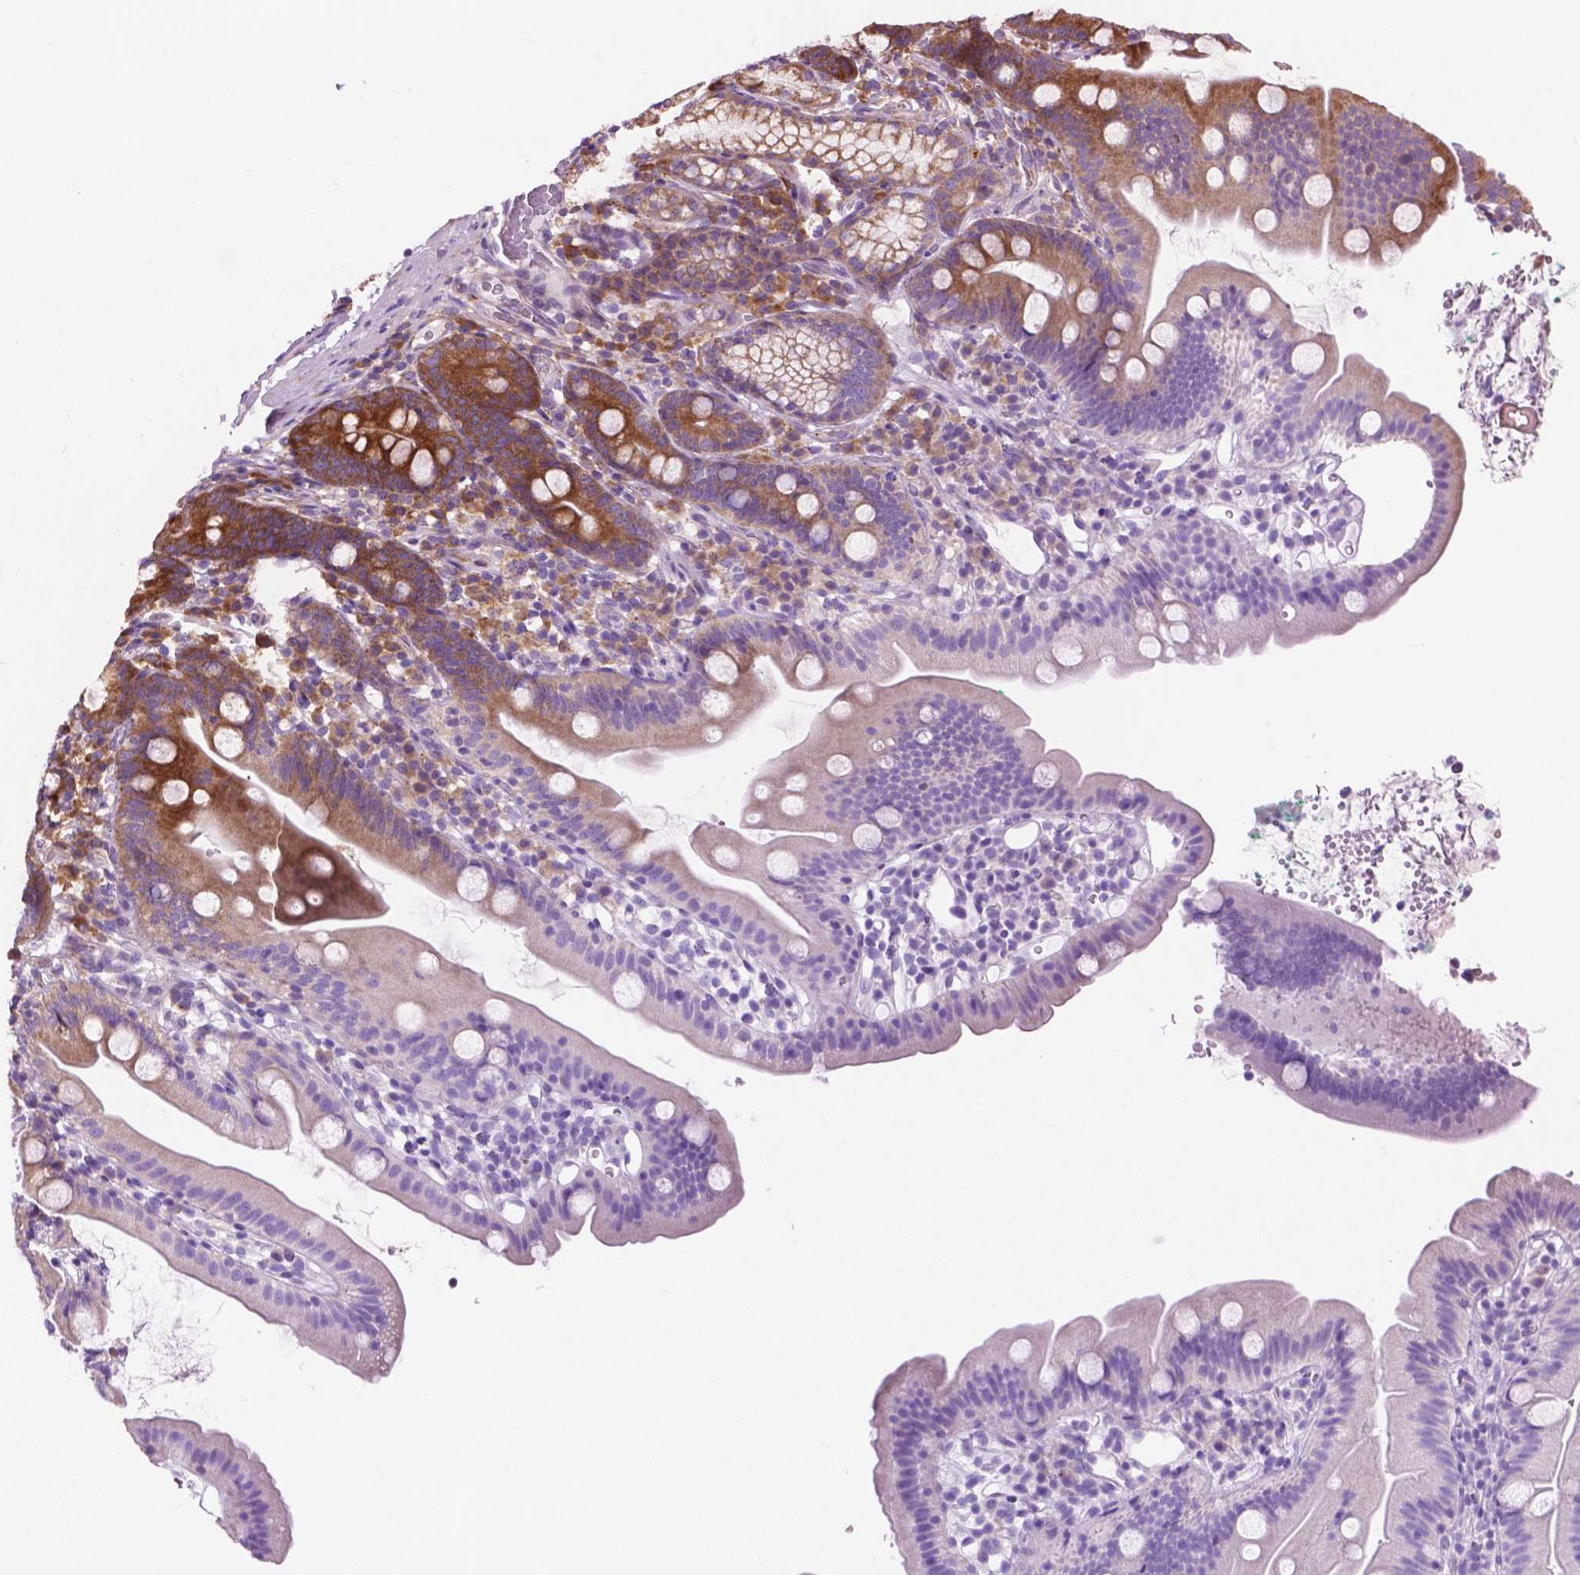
{"staining": {"intensity": "moderate", "quantity": "<25%", "location": "cytoplasmic/membranous"}, "tissue": "duodenum", "cell_type": "Glandular cells", "image_type": "normal", "snomed": [{"axis": "morphology", "description": "Normal tissue, NOS"}, {"axis": "topography", "description": "Duodenum"}], "caption": "Immunohistochemistry photomicrograph of normal duodenum: human duodenum stained using IHC displays low levels of moderate protein expression localized specifically in the cytoplasmic/membranous of glandular cells, appearing as a cytoplasmic/membranous brown color.", "gene": "RPL37A", "patient": {"sex": "female", "age": 67}}